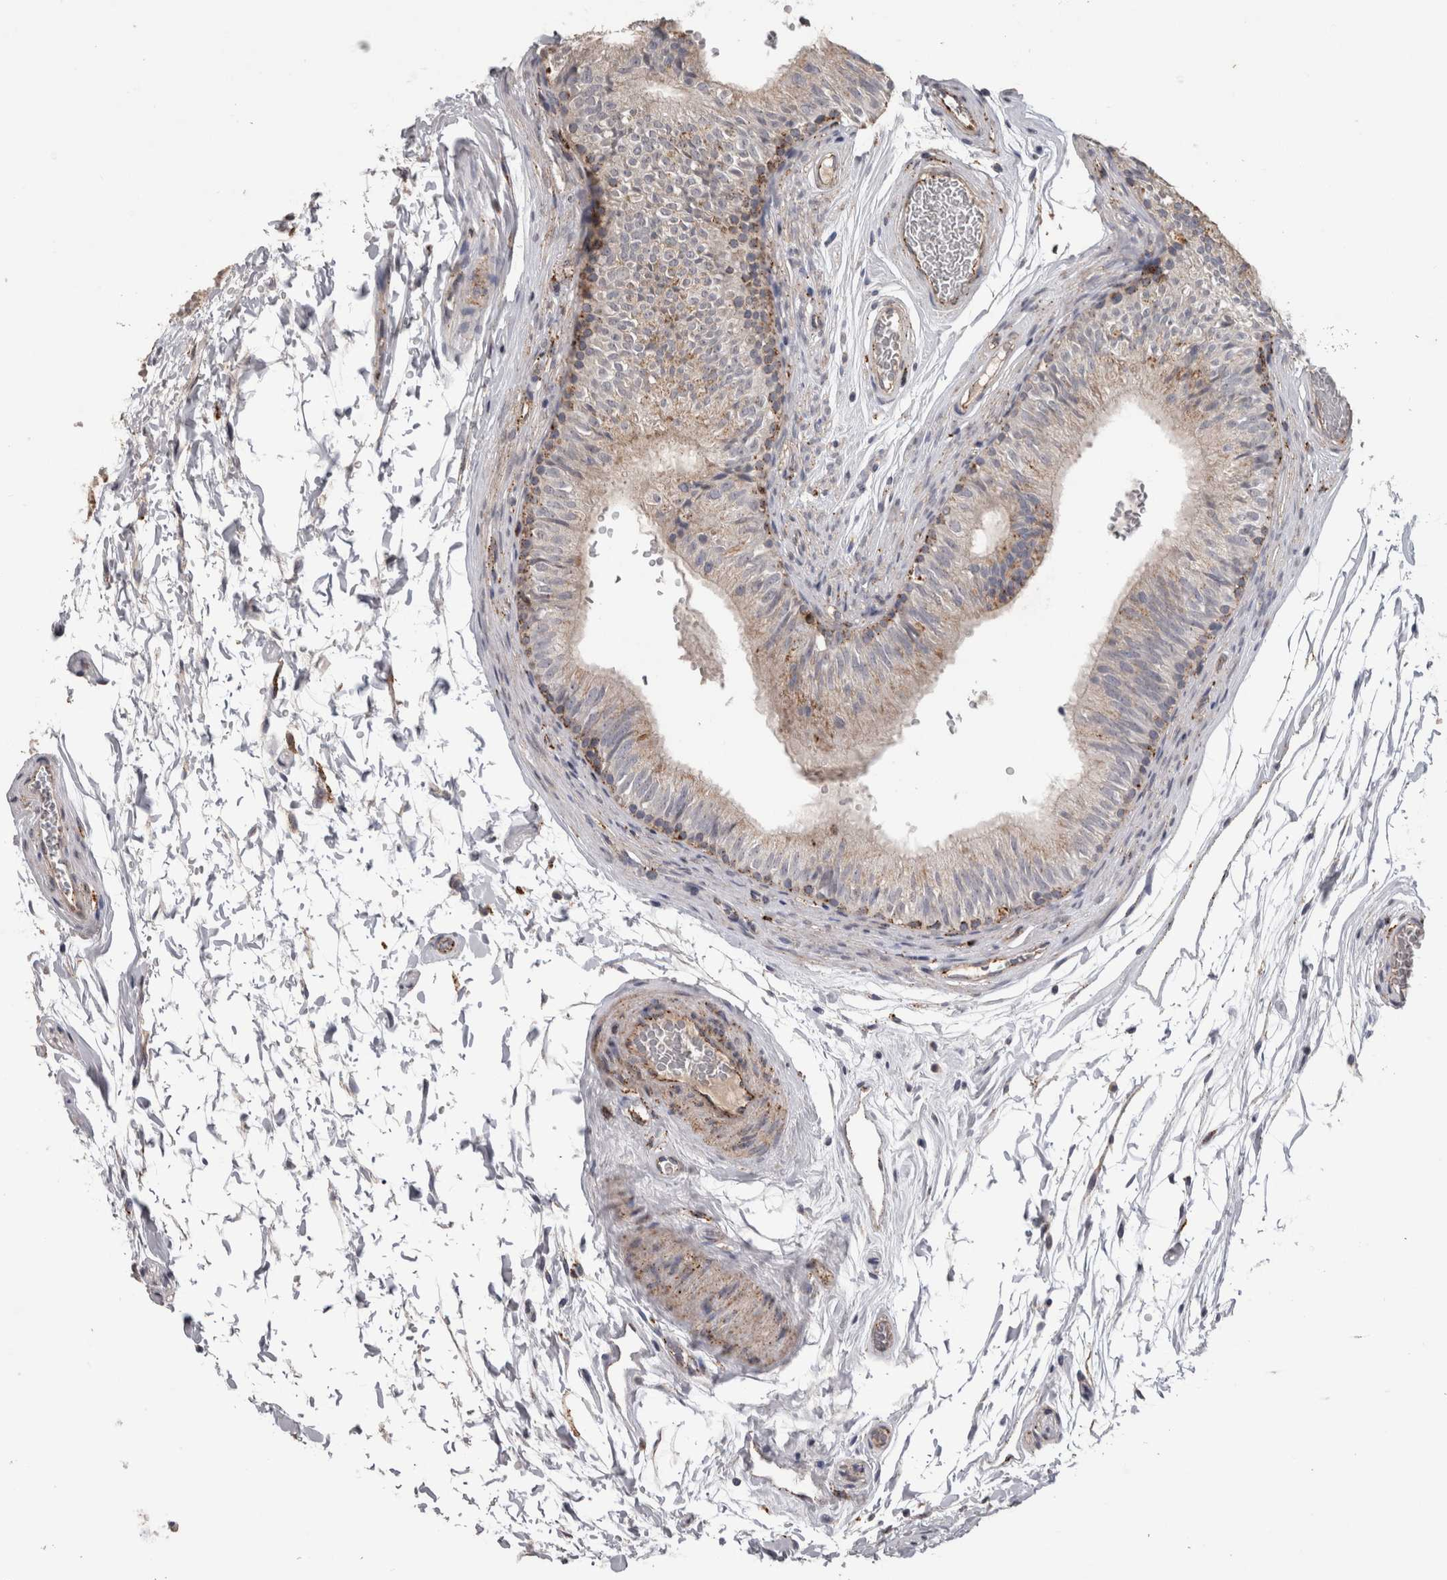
{"staining": {"intensity": "weak", "quantity": ">75%", "location": "cytoplasmic/membranous"}, "tissue": "epididymis", "cell_type": "Glandular cells", "image_type": "normal", "snomed": [{"axis": "morphology", "description": "Normal tissue, NOS"}, {"axis": "topography", "description": "Epididymis"}], "caption": "The immunohistochemical stain highlights weak cytoplasmic/membranous staining in glandular cells of benign epididymis.", "gene": "CTSZ", "patient": {"sex": "male", "age": 36}}